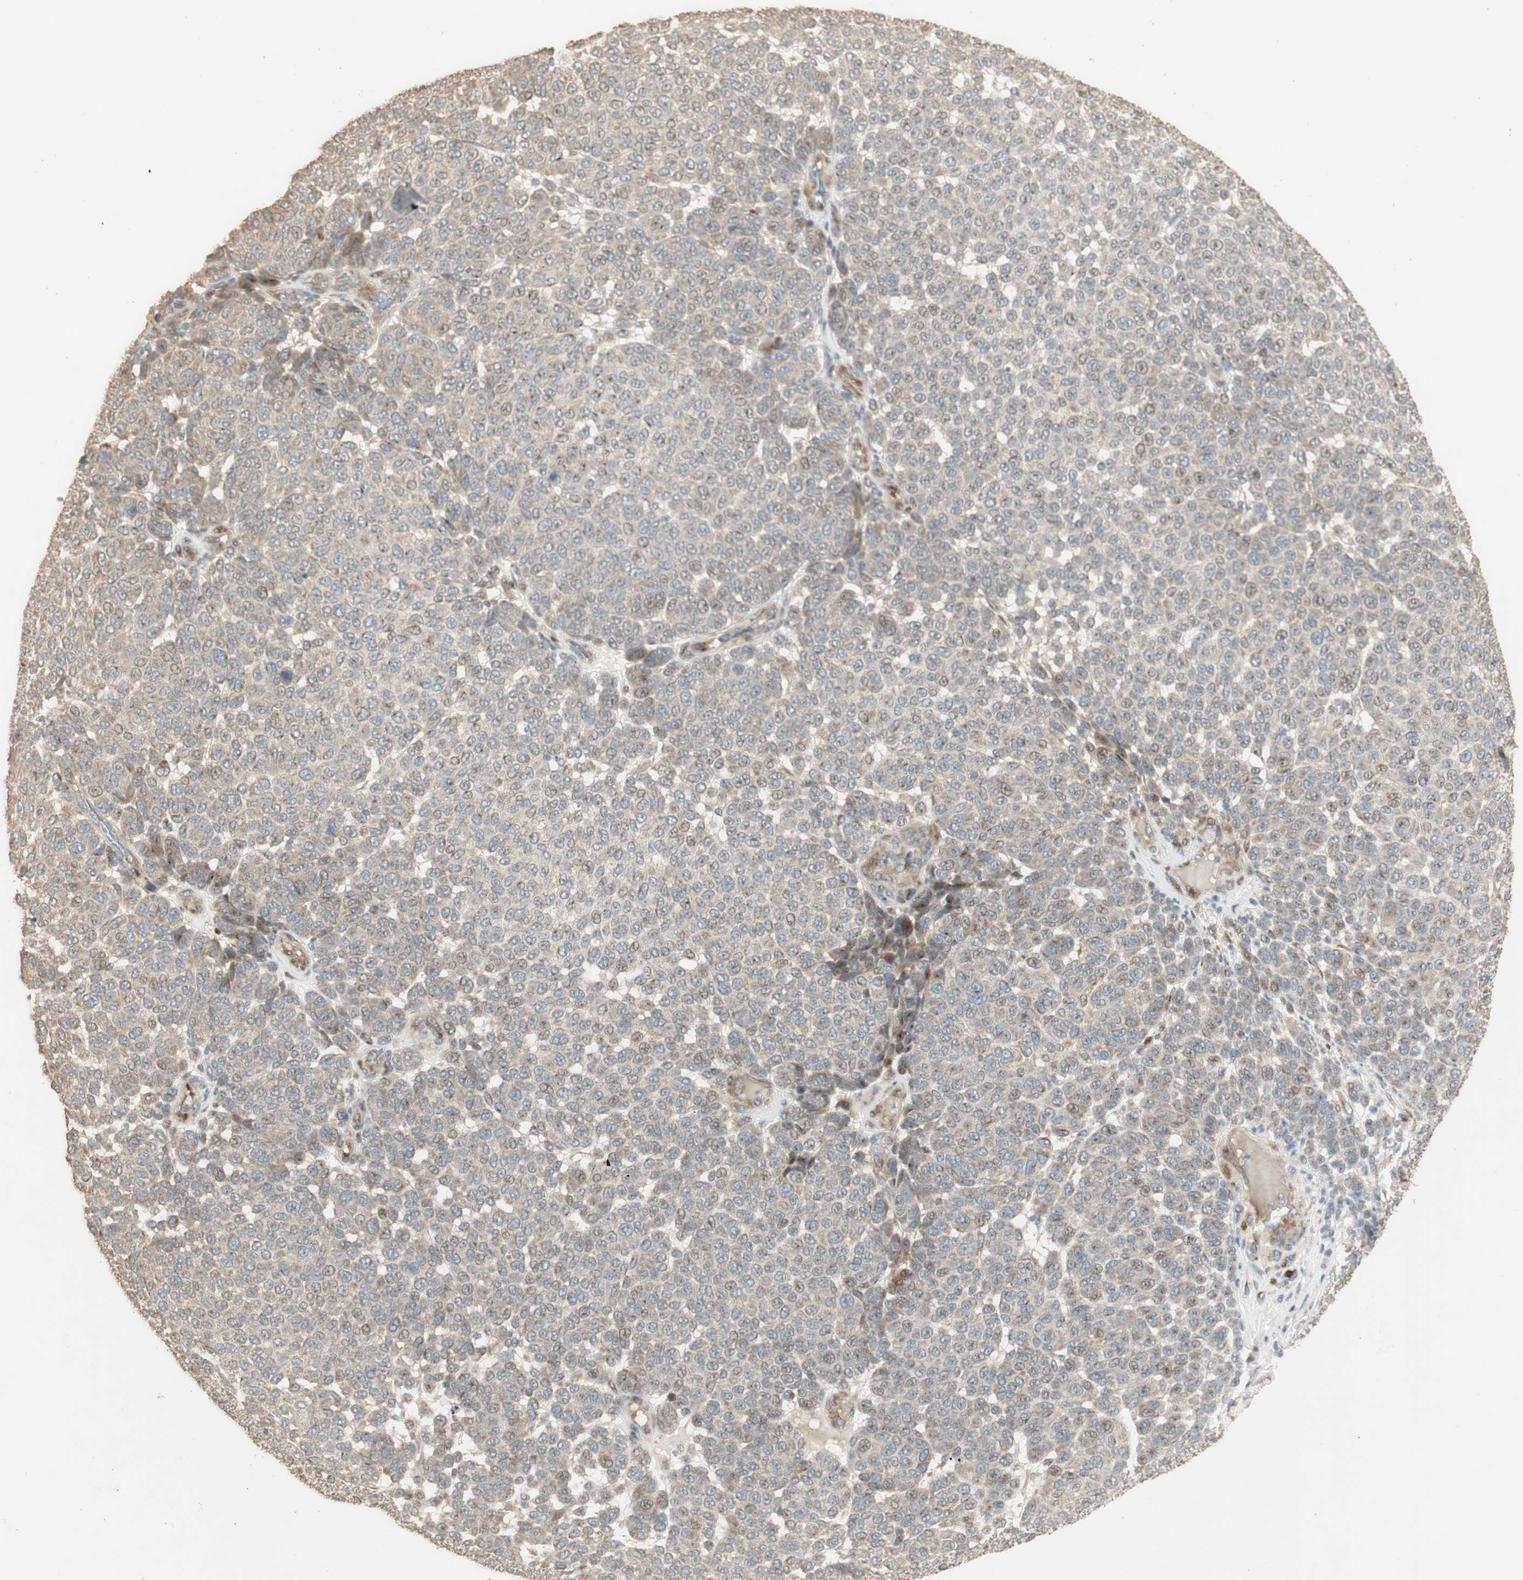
{"staining": {"intensity": "moderate", "quantity": ">75%", "location": "cytoplasmic/membranous"}, "tissue": "melanoma", "cell_type": "Tumor cells", "image_type": "cancer", "snomed": [{"axis": "morphology", "description": "Malignant melanoma, NOS"}, {"axis": "topography", "description": "Skin"}], "caption": "A micrograph of malignant melanoma stained for a protein exhibits moderate cytoplasmic/membranous brown staining in tumor cells. (Stains: DAB in brown, nuclei in blue, Microscopy: brightfield microscopy at high magnification).", "gene": "RARRES1", "patient": {"sex": "male", "age": 59}}